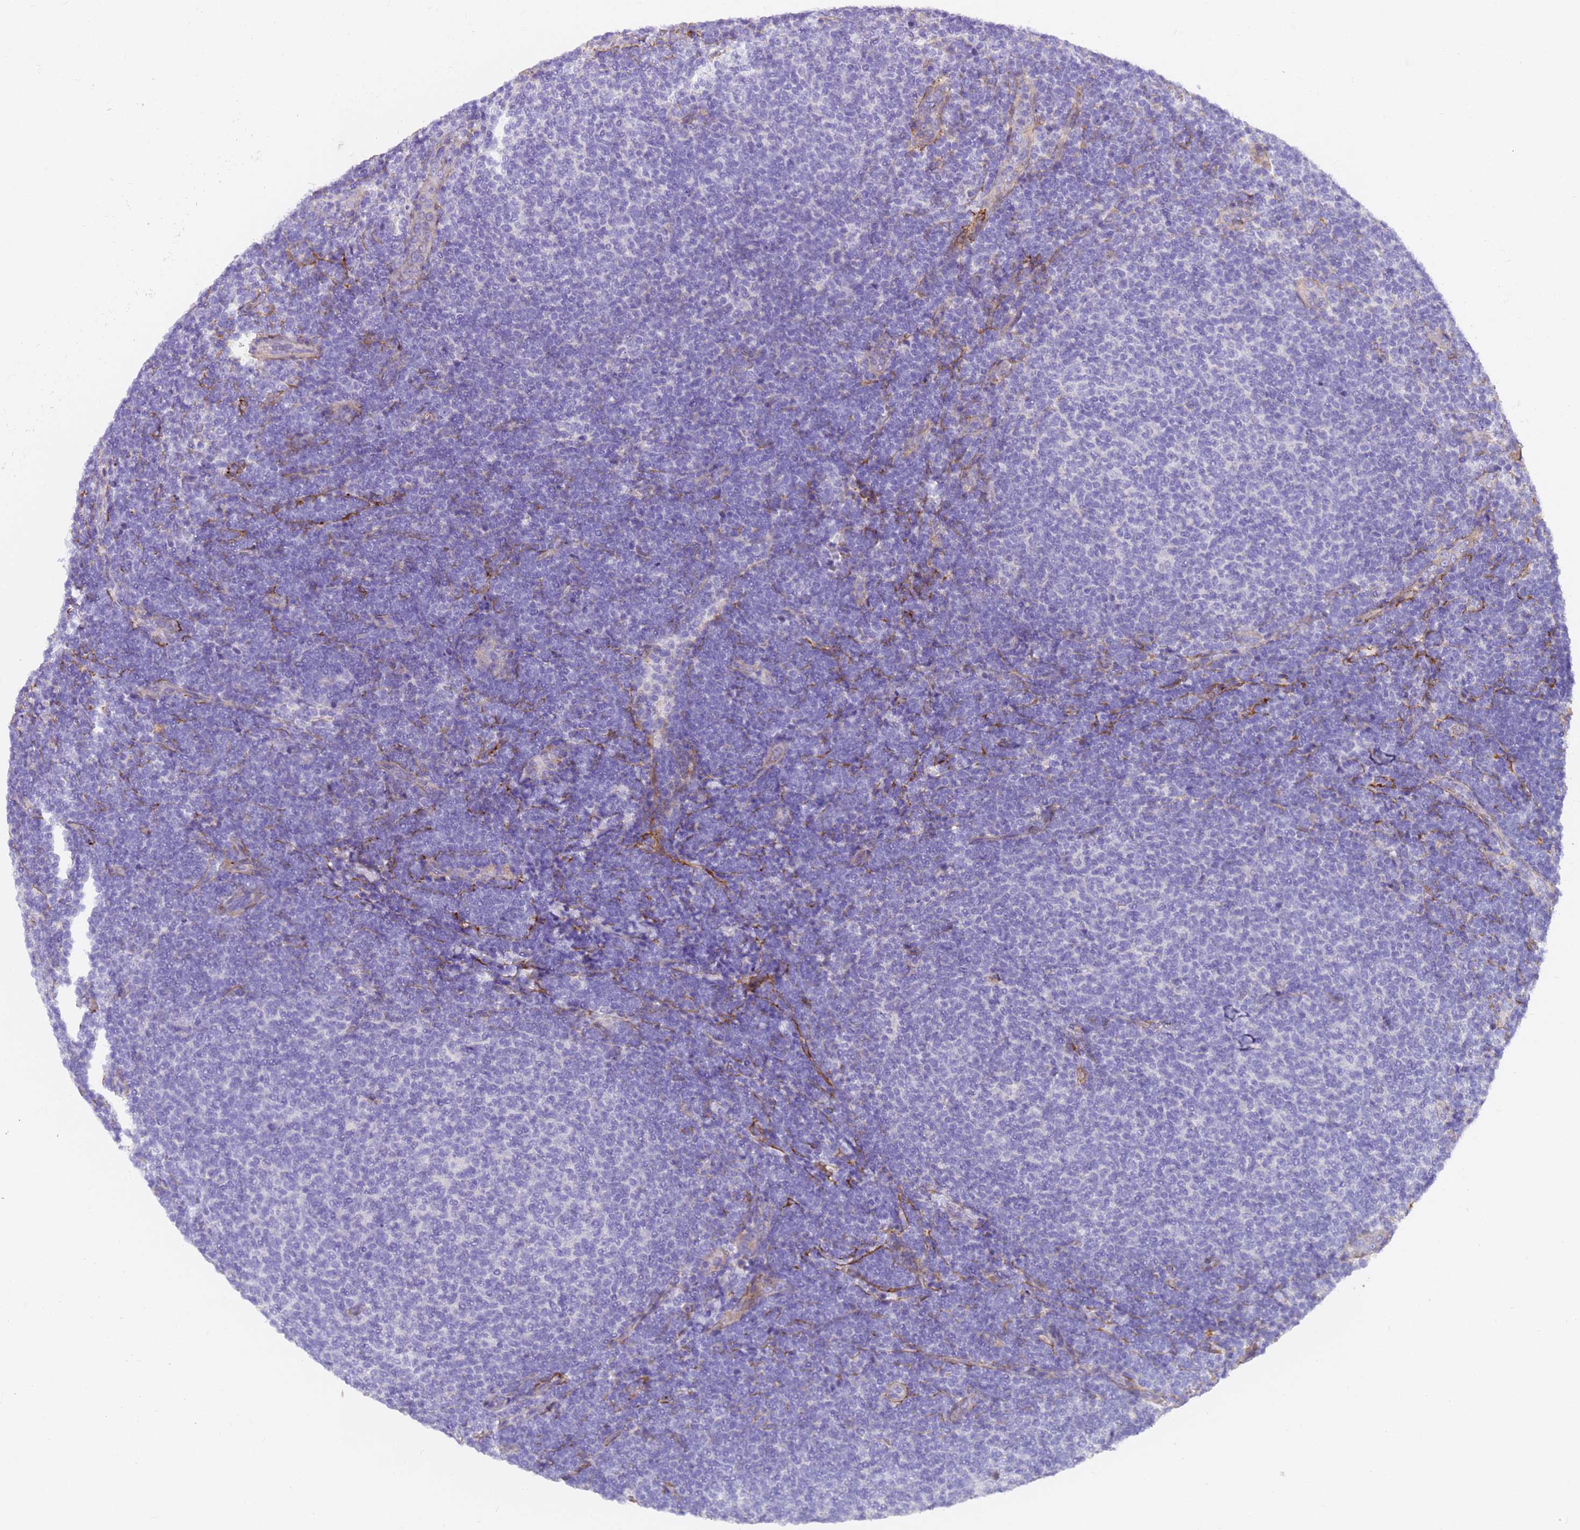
{"staining": {"intensity": "negative", "quantity": "none", "location": "none"}, "tissue": "lymphoma", "cell_type": "Tumor cells", "image_type": "cancer", "snomed": [{"axis": "morphology", "description": "Malignant lymphoma, non-Hodgkin's type, Low grade"}, {"axis": "topography", "description": "Lymph node"}], "caption": "This is a photomicrograph of immunohistochemistry staining of malignant lymphoma, non-Hodgkin's type (low-grade), which shows no expression in tumor cells.", "gene": "MVB12A", "patient": {"sex": "male", "age": 66}}